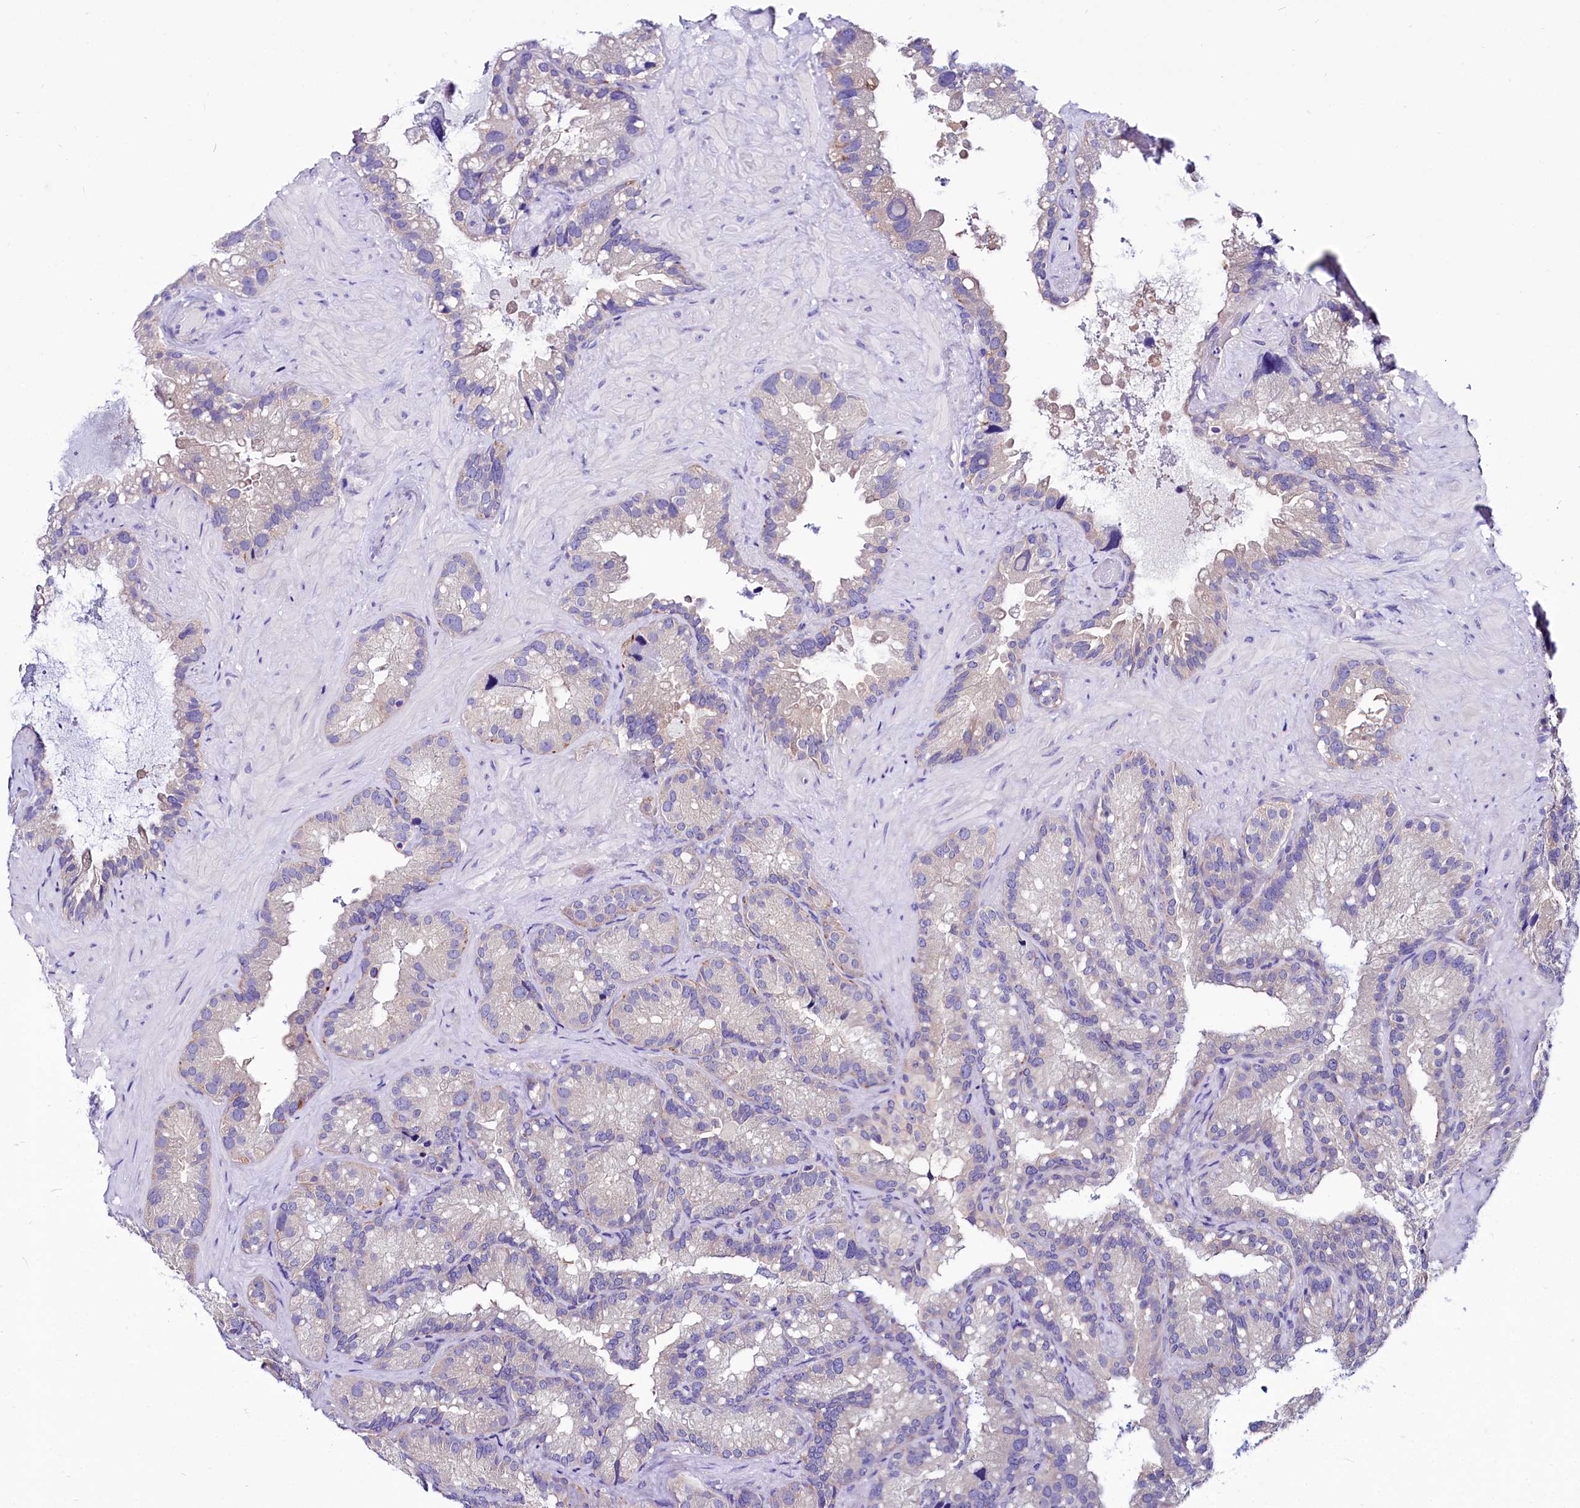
{"staining": {"intensity": "negative", "quantity": "none", "location": "none"}, "tissue": "seminal vesicle", "cell_type": "Glandular cells", "image_type": "normal", "snomed": [{"axis": "morphology", "description": "Normal tissue, NOS"}, {"axis": "topography", "description": "Prostate"}, {"axis": "topography", "description": "Seminal veicle"}], "caption": "Human seminal vesicle stained for a protein using IHC demonstrates no positivity in glandular cells.", "gene": "ABHD5", "patient": {"sex": "male", "age": 68}}